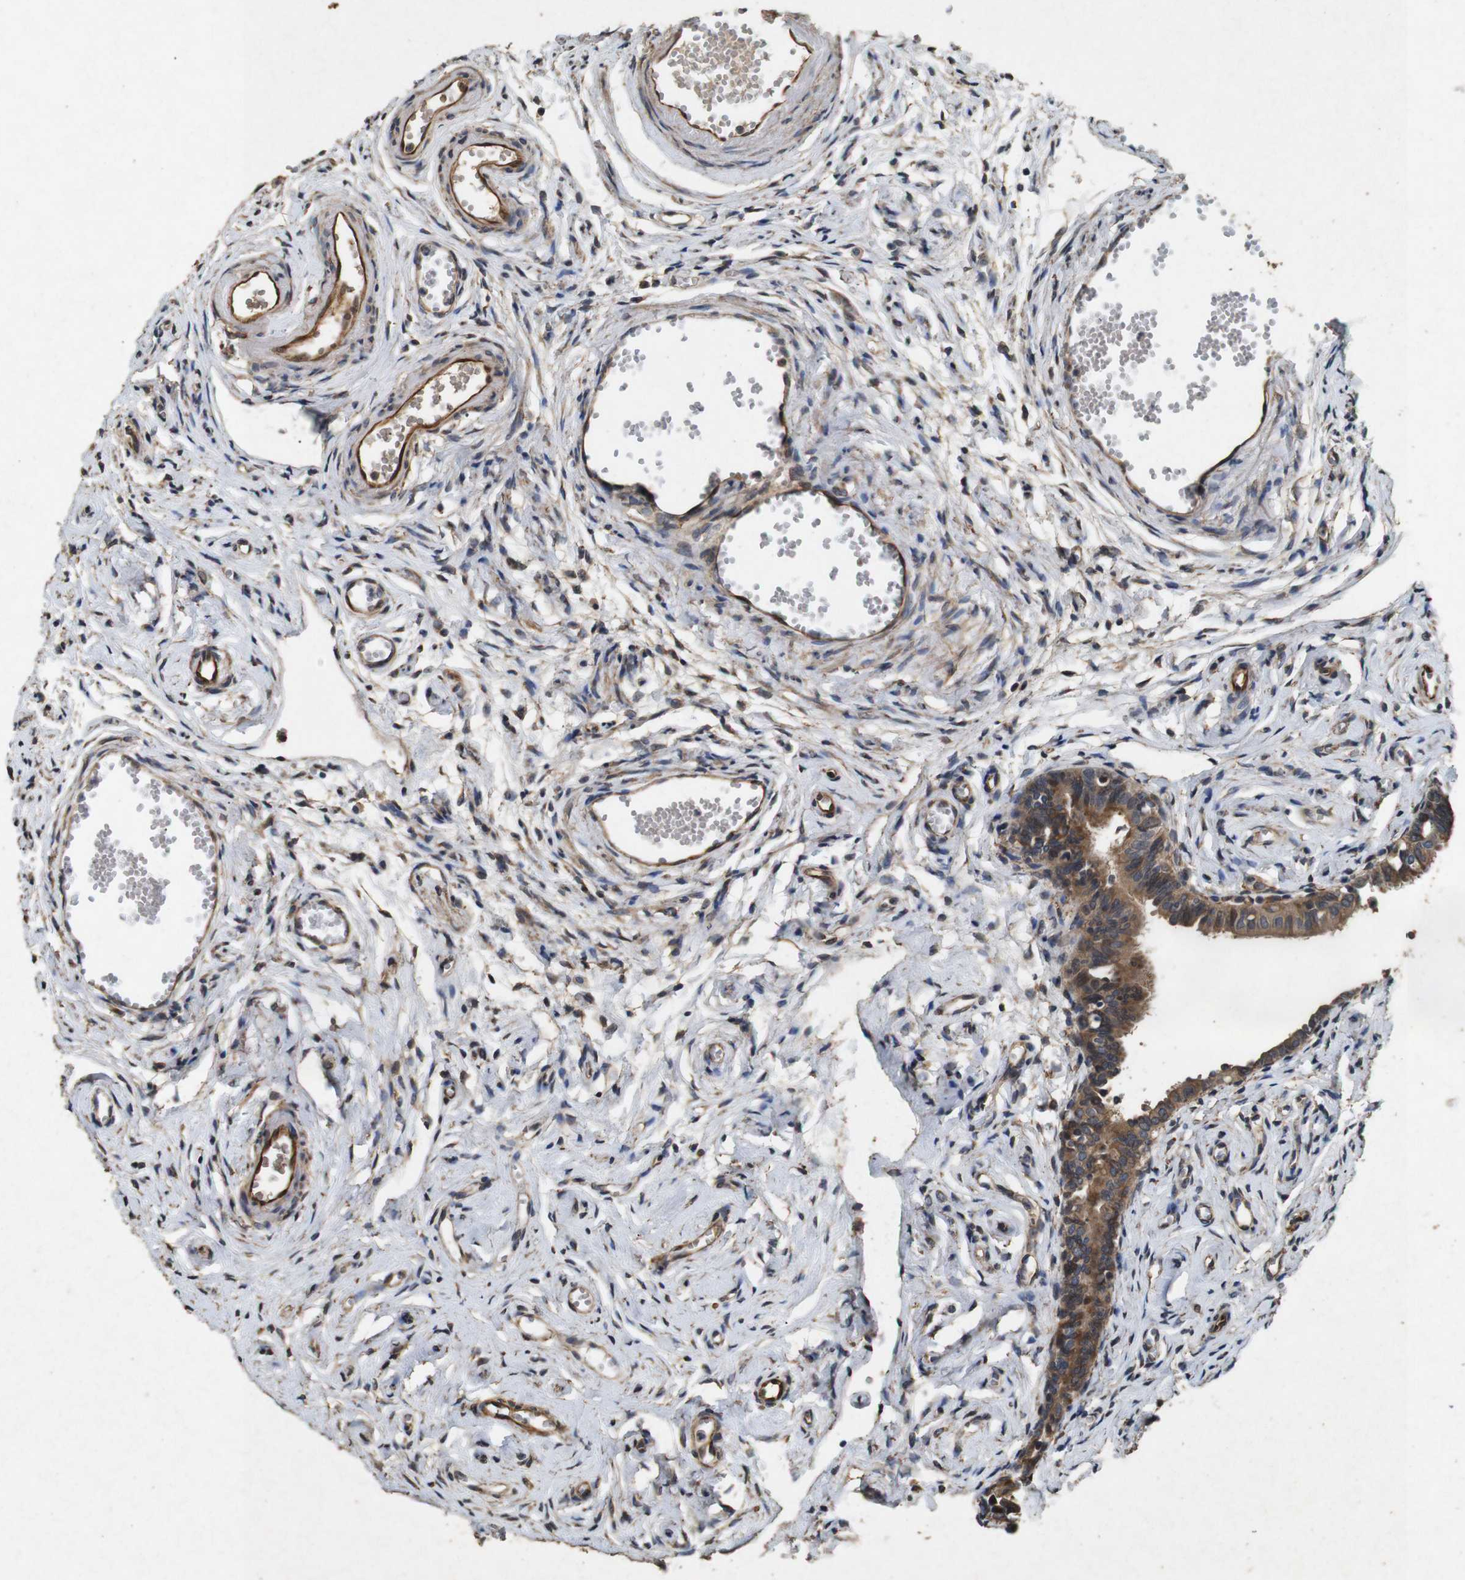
{"staining": {"intensity": "moderate", "quantity": ">75%", "location": "cytoplasmic/membranous"}, "tissue": "fallopian tube", "cell_type": "Glandular cells", "image_type": "normal", "snomed": [{"axis": "morphology", "description": "Normal tissue, NOS"}, {"axis": "topography", "description": "Fallopian tube"}], "caption": "A histopathology image of human fallopian tube stained for a protein reveals moderate cytoplasmic/membranous brown staining in glandular cells. (DAB IHC with brightfield microscopy, high magnification).", "gene": "CNPY4", "patient": {"sex": "female", "age": 71}}